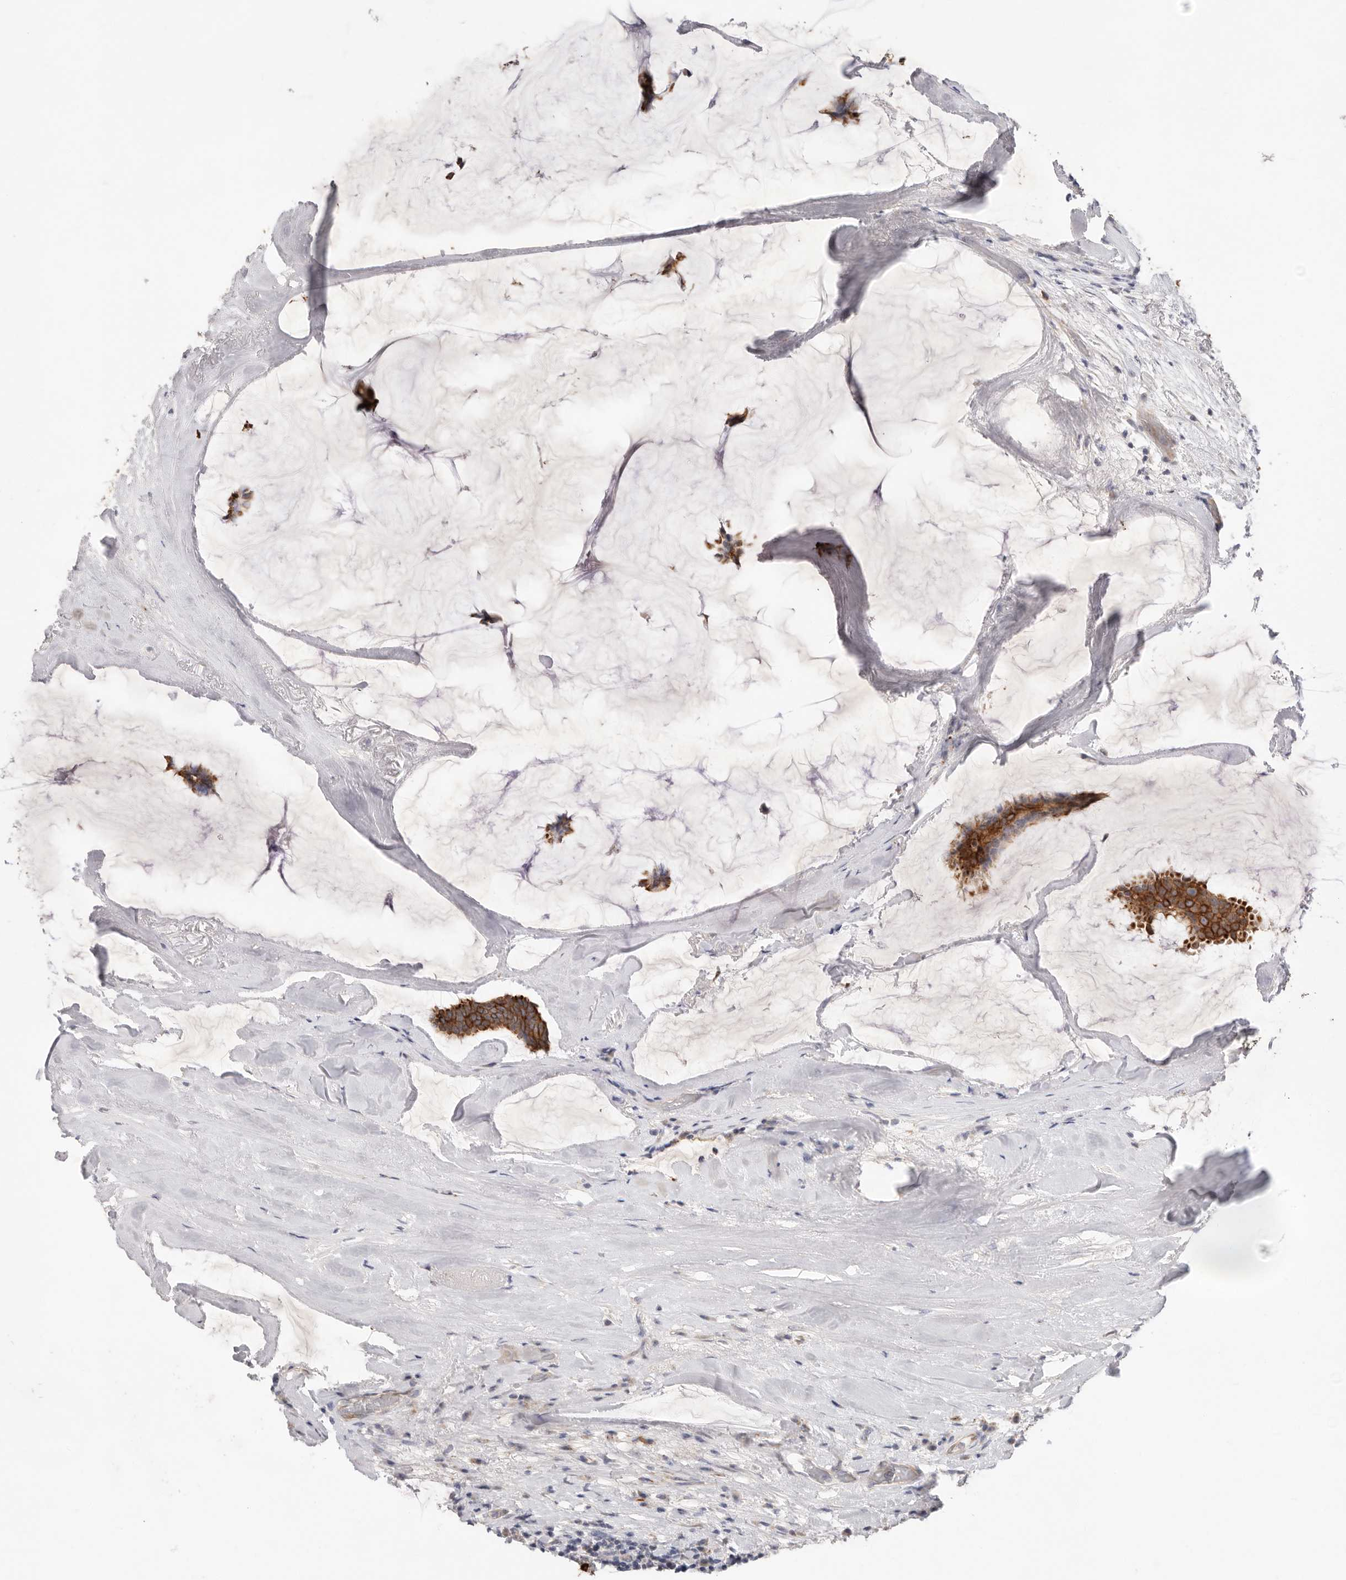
{"staining": {"intensity": "strong", "quantity": ">75%", "location": "cytoplasmic/membranous"}, "tissue": "breast cancer", "cell_type": "Tumor cells", "image_type": "cancer", "snomed": [{"axis": "morphology", "description": "Duct carcinoma"}, {"axis": "topography", "description": "Breast"}], "caption": "Immunohistochemical staining of human invasive ductal carcinoma (breast) shows strong cytoplasmic/membranous protein expression in approximately >75% of tumor cells. The staining was performed using DAB, with brown indicating positive protein expression. Nuclei are stained blue with hematoxylin.", "gene": "USH1C", "patient": {"sex": "female", "age": 93}}